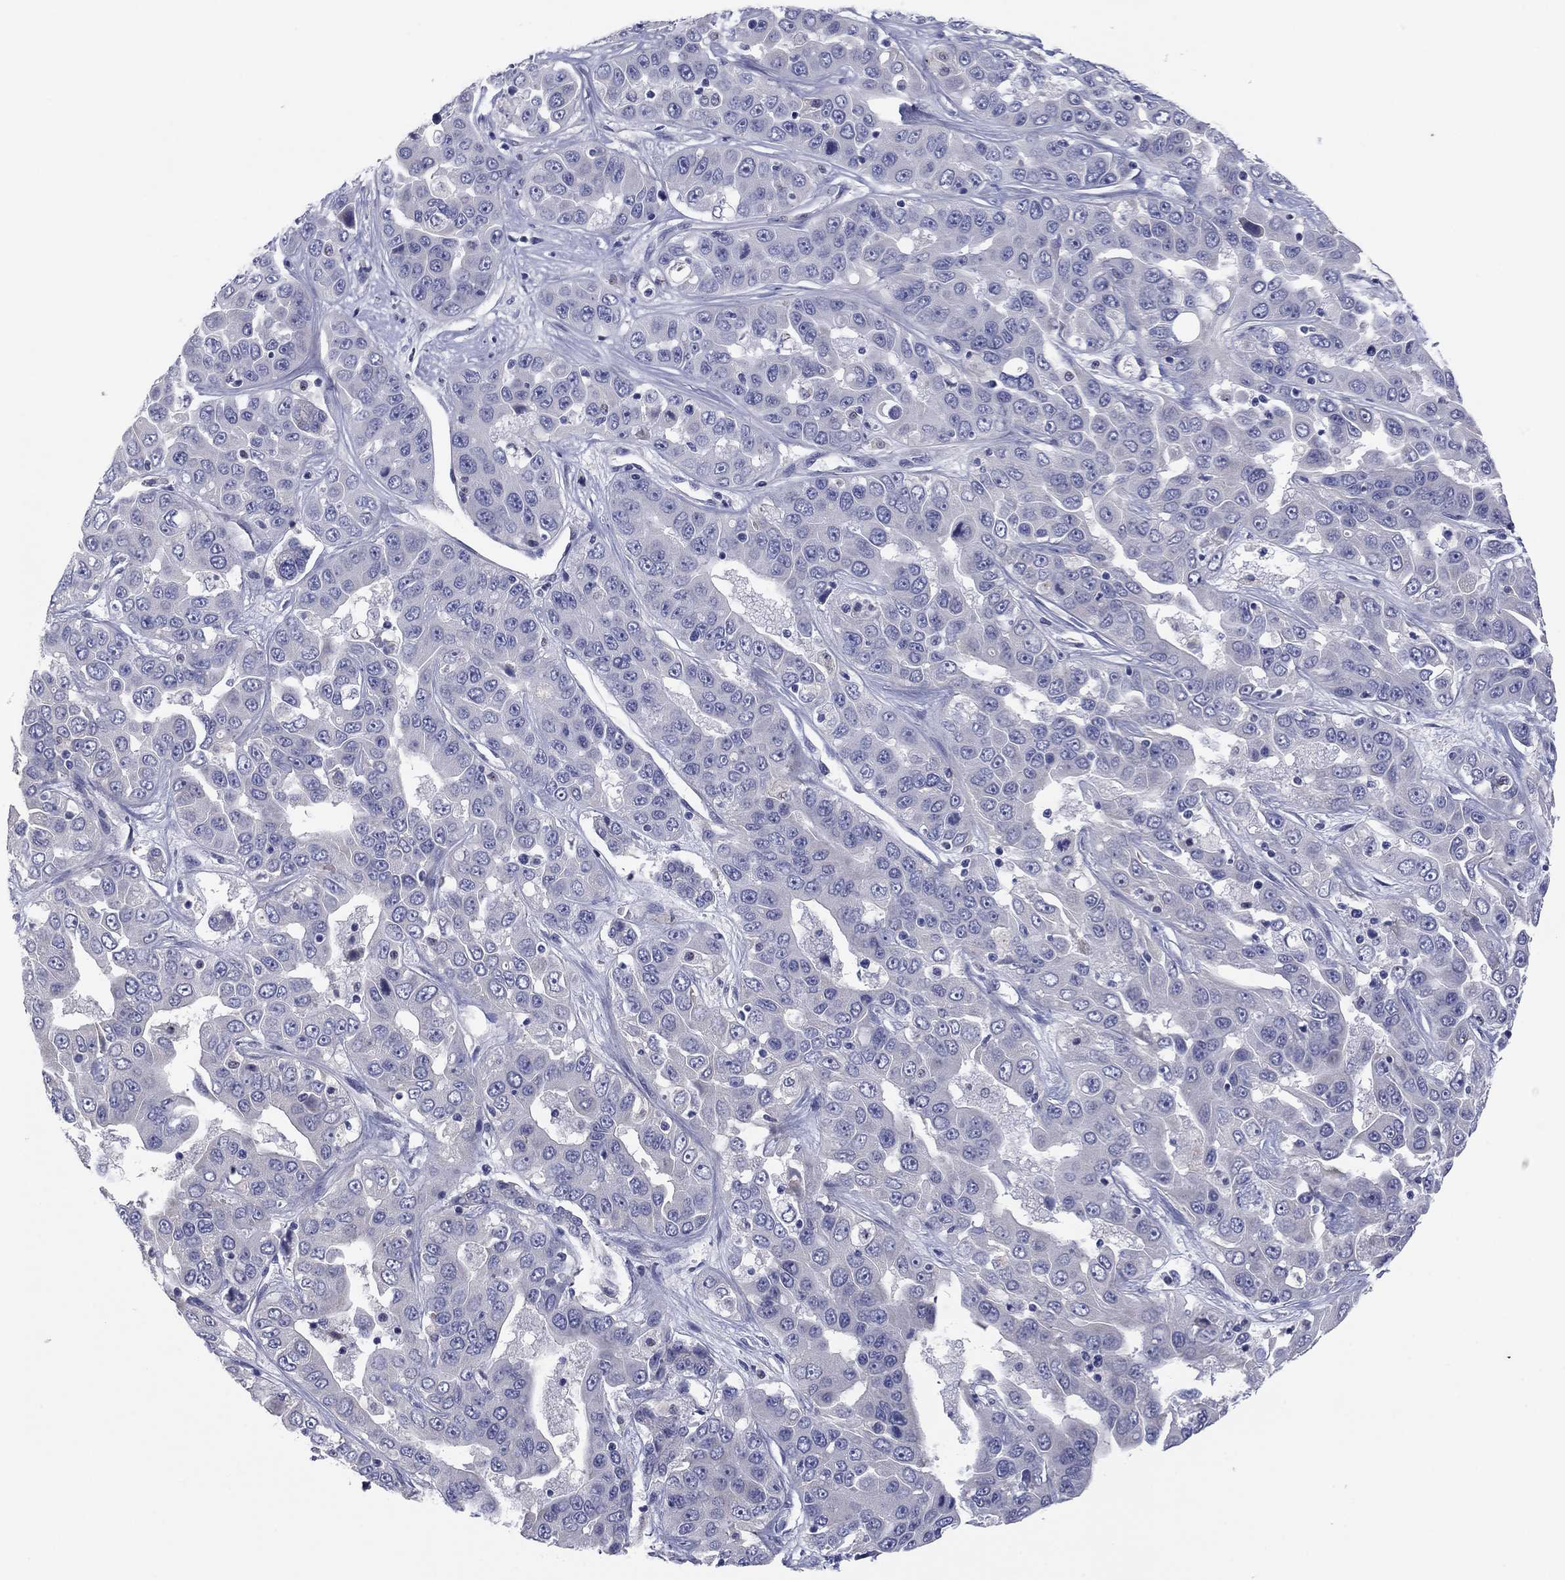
{"staining": {"intensity": "negative", "quantity": "none", "location": "none"}, "tissue": "liver cancer", "cell_type": "Tumor cells", "image_type": "cancer", "snomed": [{"axis": "morphology", "description": "Cholangiocarcinoma"}, {"axis": "topography", "description": "Liver"}], "caption": "Immunohistochemistry photomicrograph of neoplastic tissue: liver cancer stained with DAB (3,3'-diaminobenzidine) demonstrates no significant protein staining in tumor cells.", "gene": "SEPTIN3", "patient": {"sex": "female", "age": 52}}